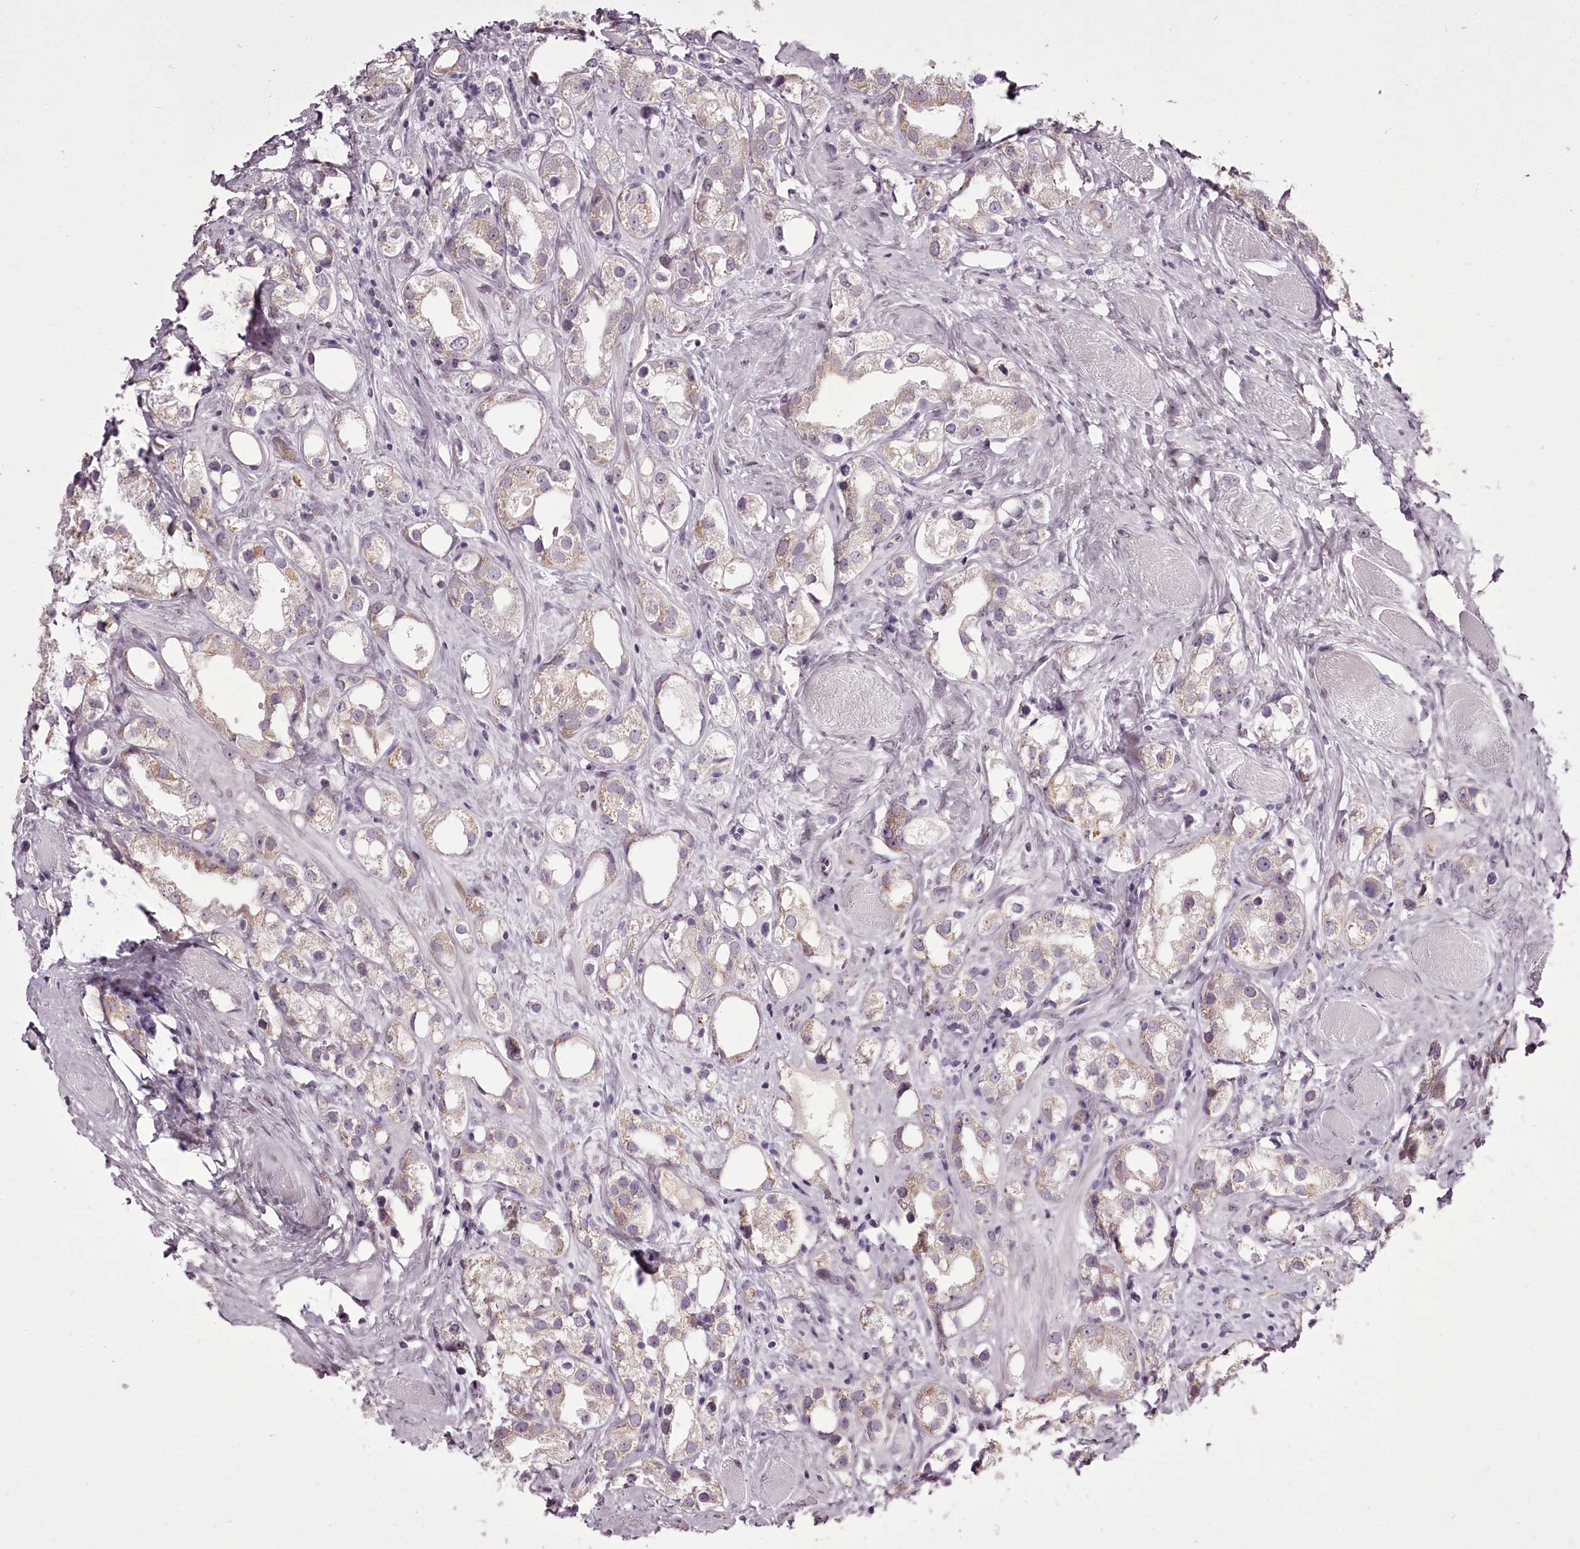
{"staining": {"intensity": "weak", "quantity": "25%-75%", "location": "cytoplasmic/membranous"}, "tissue": "prostate cancer", "cell_type": "Tumor cells", "image_type": "cancer", "snomed": [{"axis": "morphology", "description": "Adenocarcinoma, NOS"}, {"axis": "topography", "description": "Prostate"}], "caption": "Immunohistochemical staining of human prostate cancer (adenocarcinoma) shows low levels of weak cytoplasmic/membranous protein staining in about 25%-75% of tumor cells.", "gene": "C1orf56", "patient": {"sex": "male", "age": 79}}